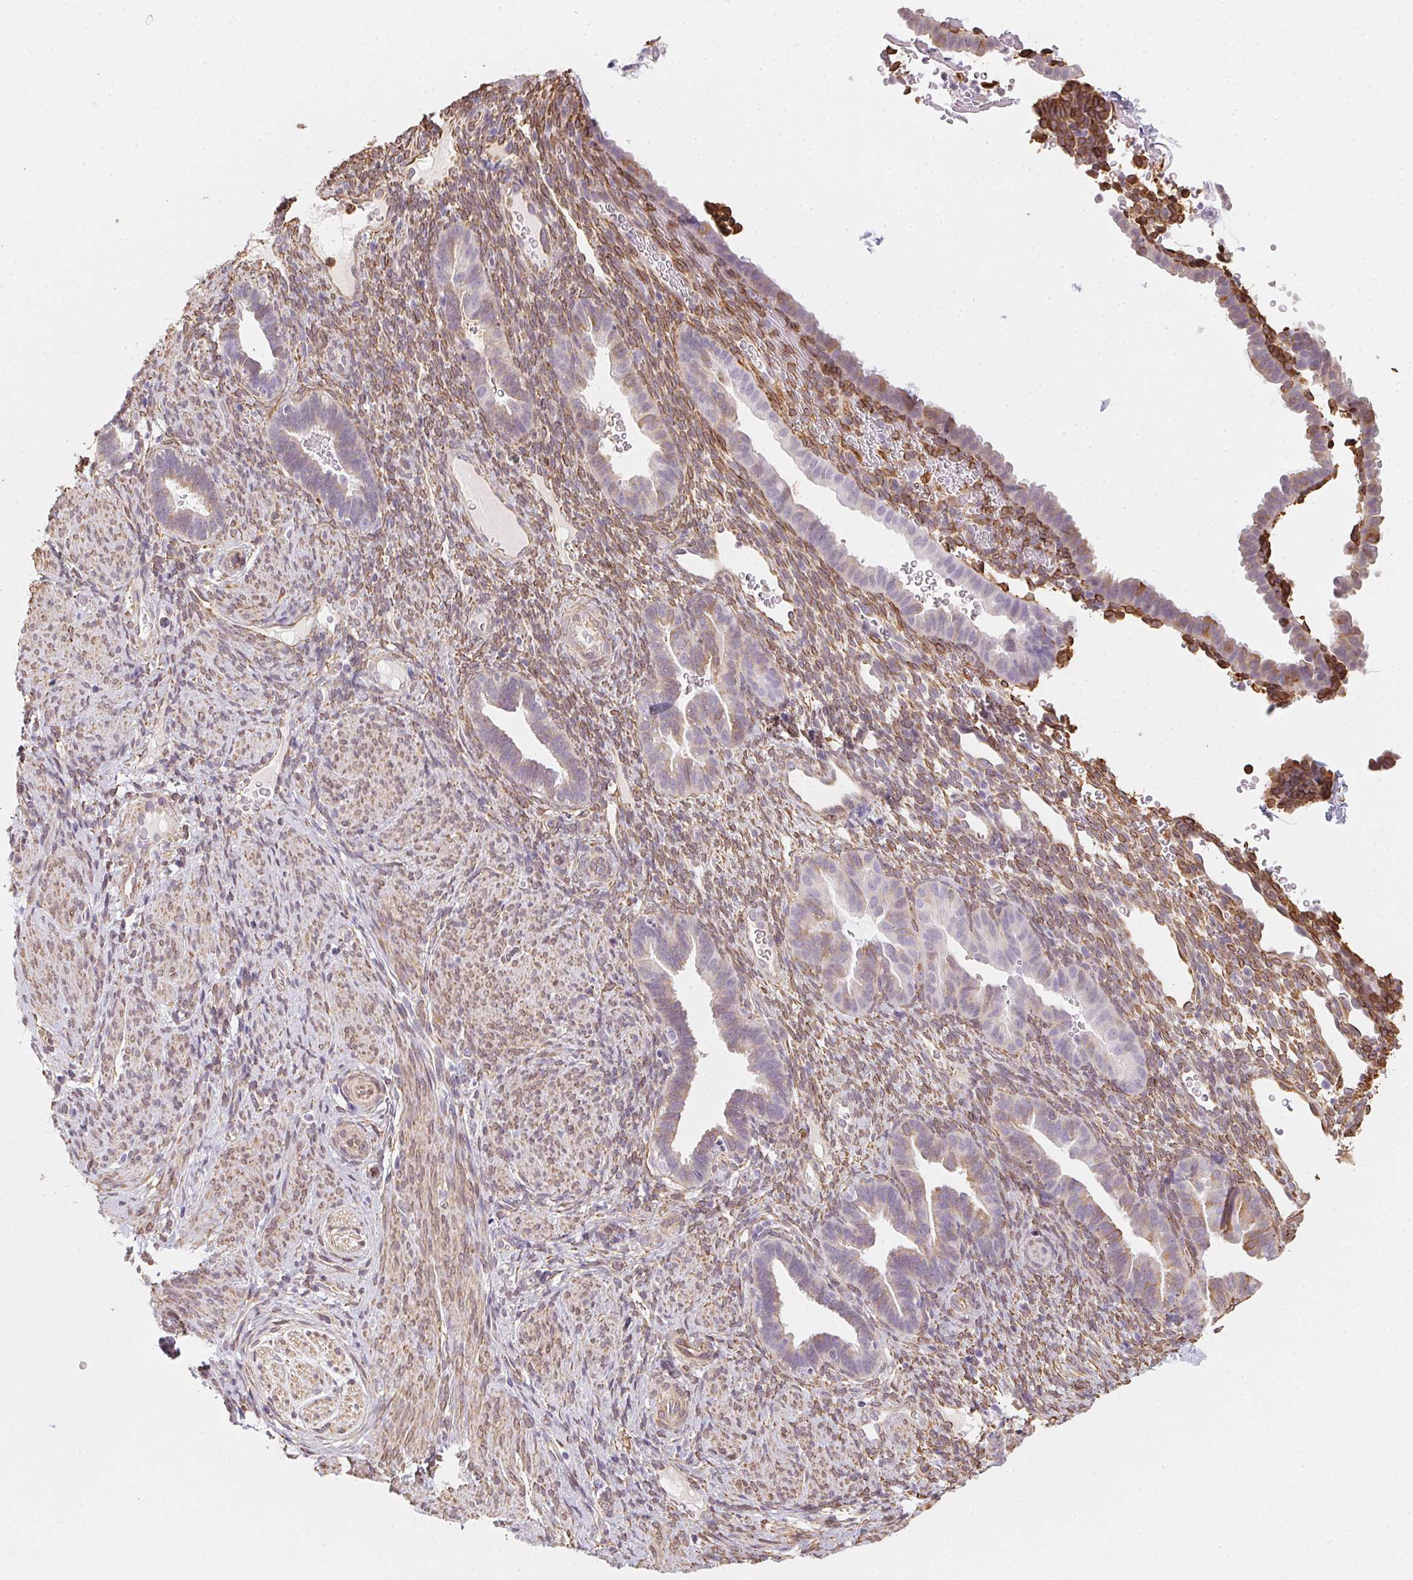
{"staining": {"intensity": "moderate", "quantity": "25%-75%", "location": "cytoplasmic/membranous"}, "tissue": "endometrium", "cell_type": "Cells in endometrial stroma", "image_type": "normal", "snomed": [{"axis": "morphology", "description": "Normal tissue, NOS"}, {"axis": "topography", "description": "Endometrium"}], "caption": "Protein expression by IHC reveals moderate cytoplasmic/membranous expression in about 25%-75% of cells in endometrial stroma in benign endometrium.", "gene": "RSBN1", "patient": {"sex": "female", "age": 34}}